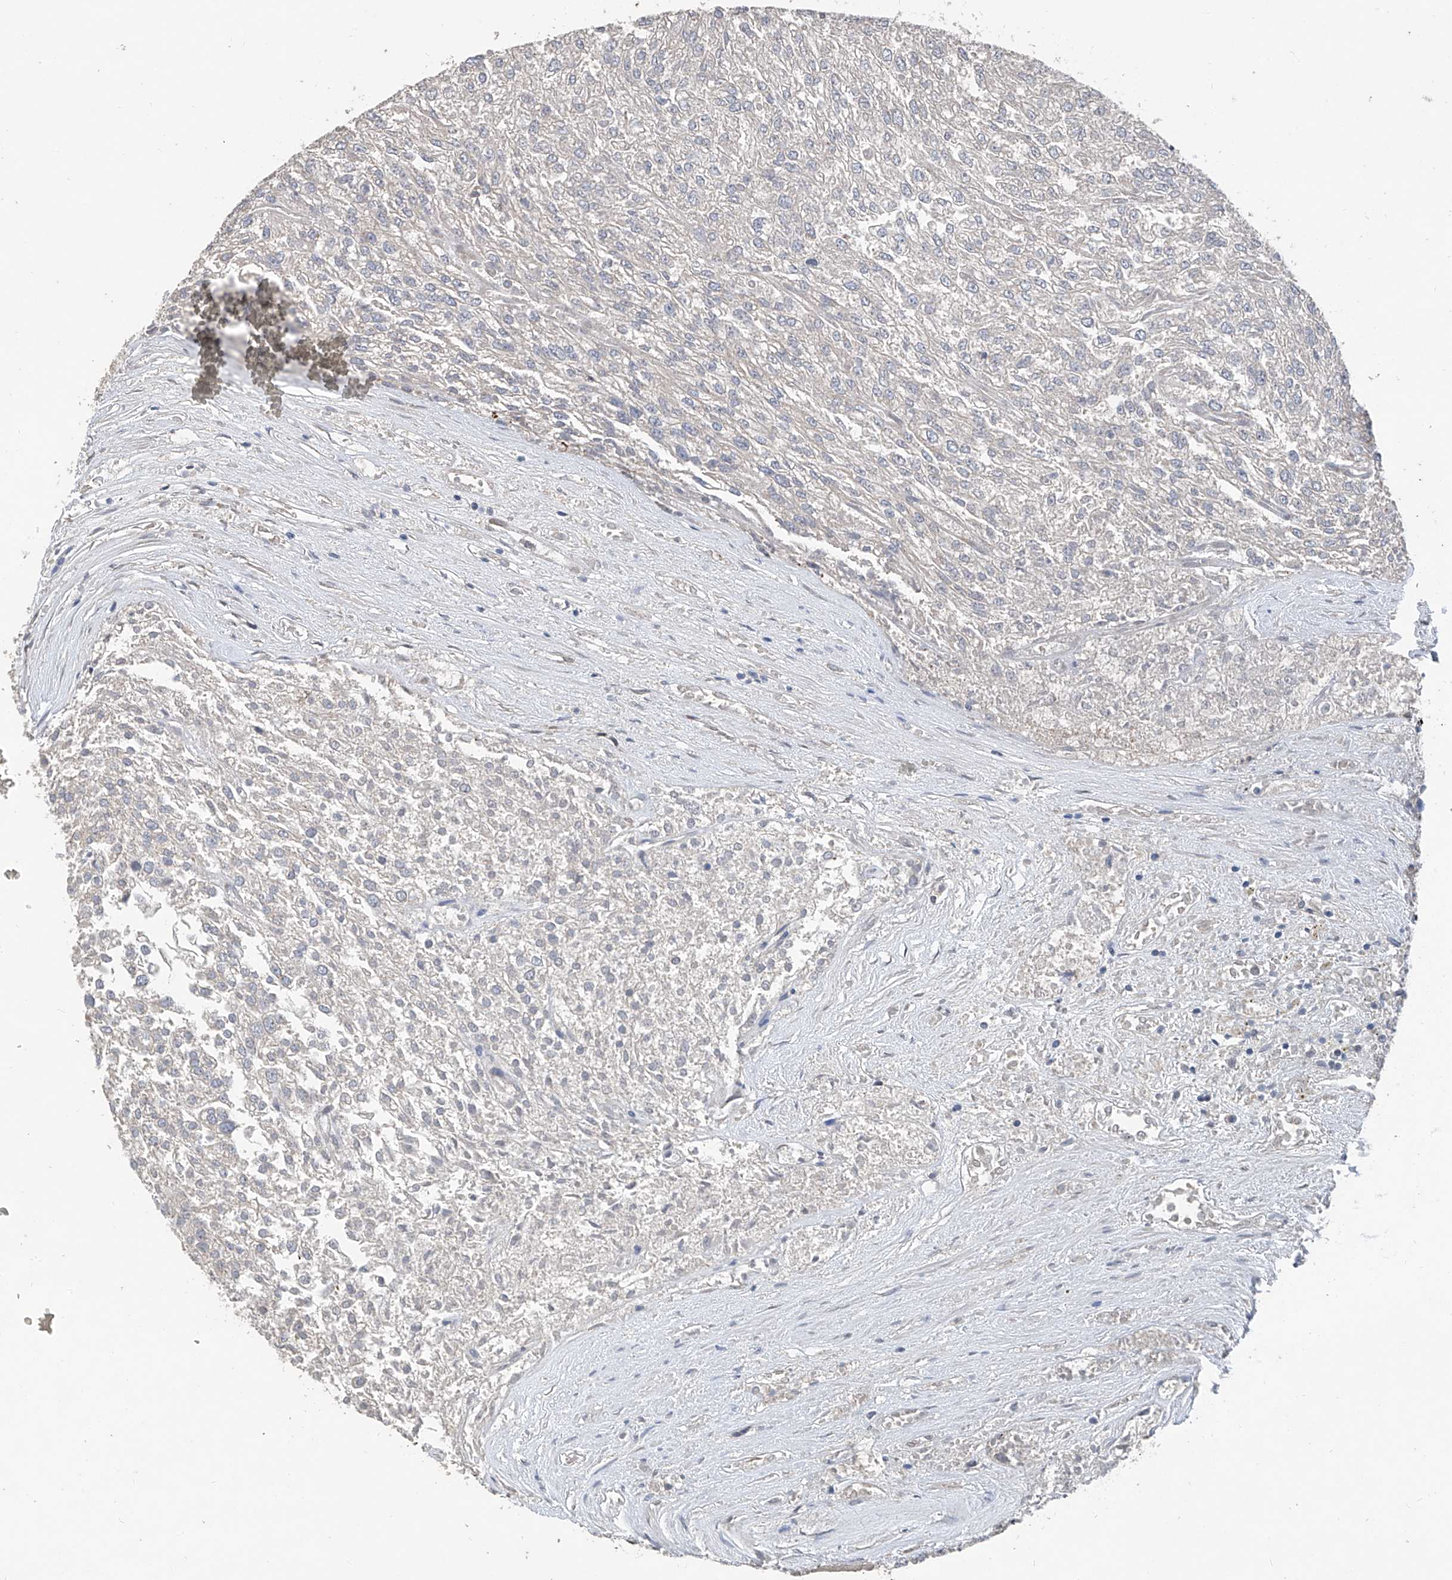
{"staining": {"intensity": "negative", "quantity": "none", "location": "none"}, "tissue": "renal cancer", "cell_type": "Tumor cells", "image_type": "cancer", "snomed": [{"axis": "morphology", "description": "Adenocarcinoma, NOS"}, {"axis": "topography", "description": "Kidney"}], "caption": "An immunohistochemistry (IHC) histopathology image of renal cancer (adenocarcinoma) is shown. There is no staining in tumor cells of renal cancer (adenocarcinoma).", "gene": "BCKDHB", "patient": {"sex": "female", "age": 54}}